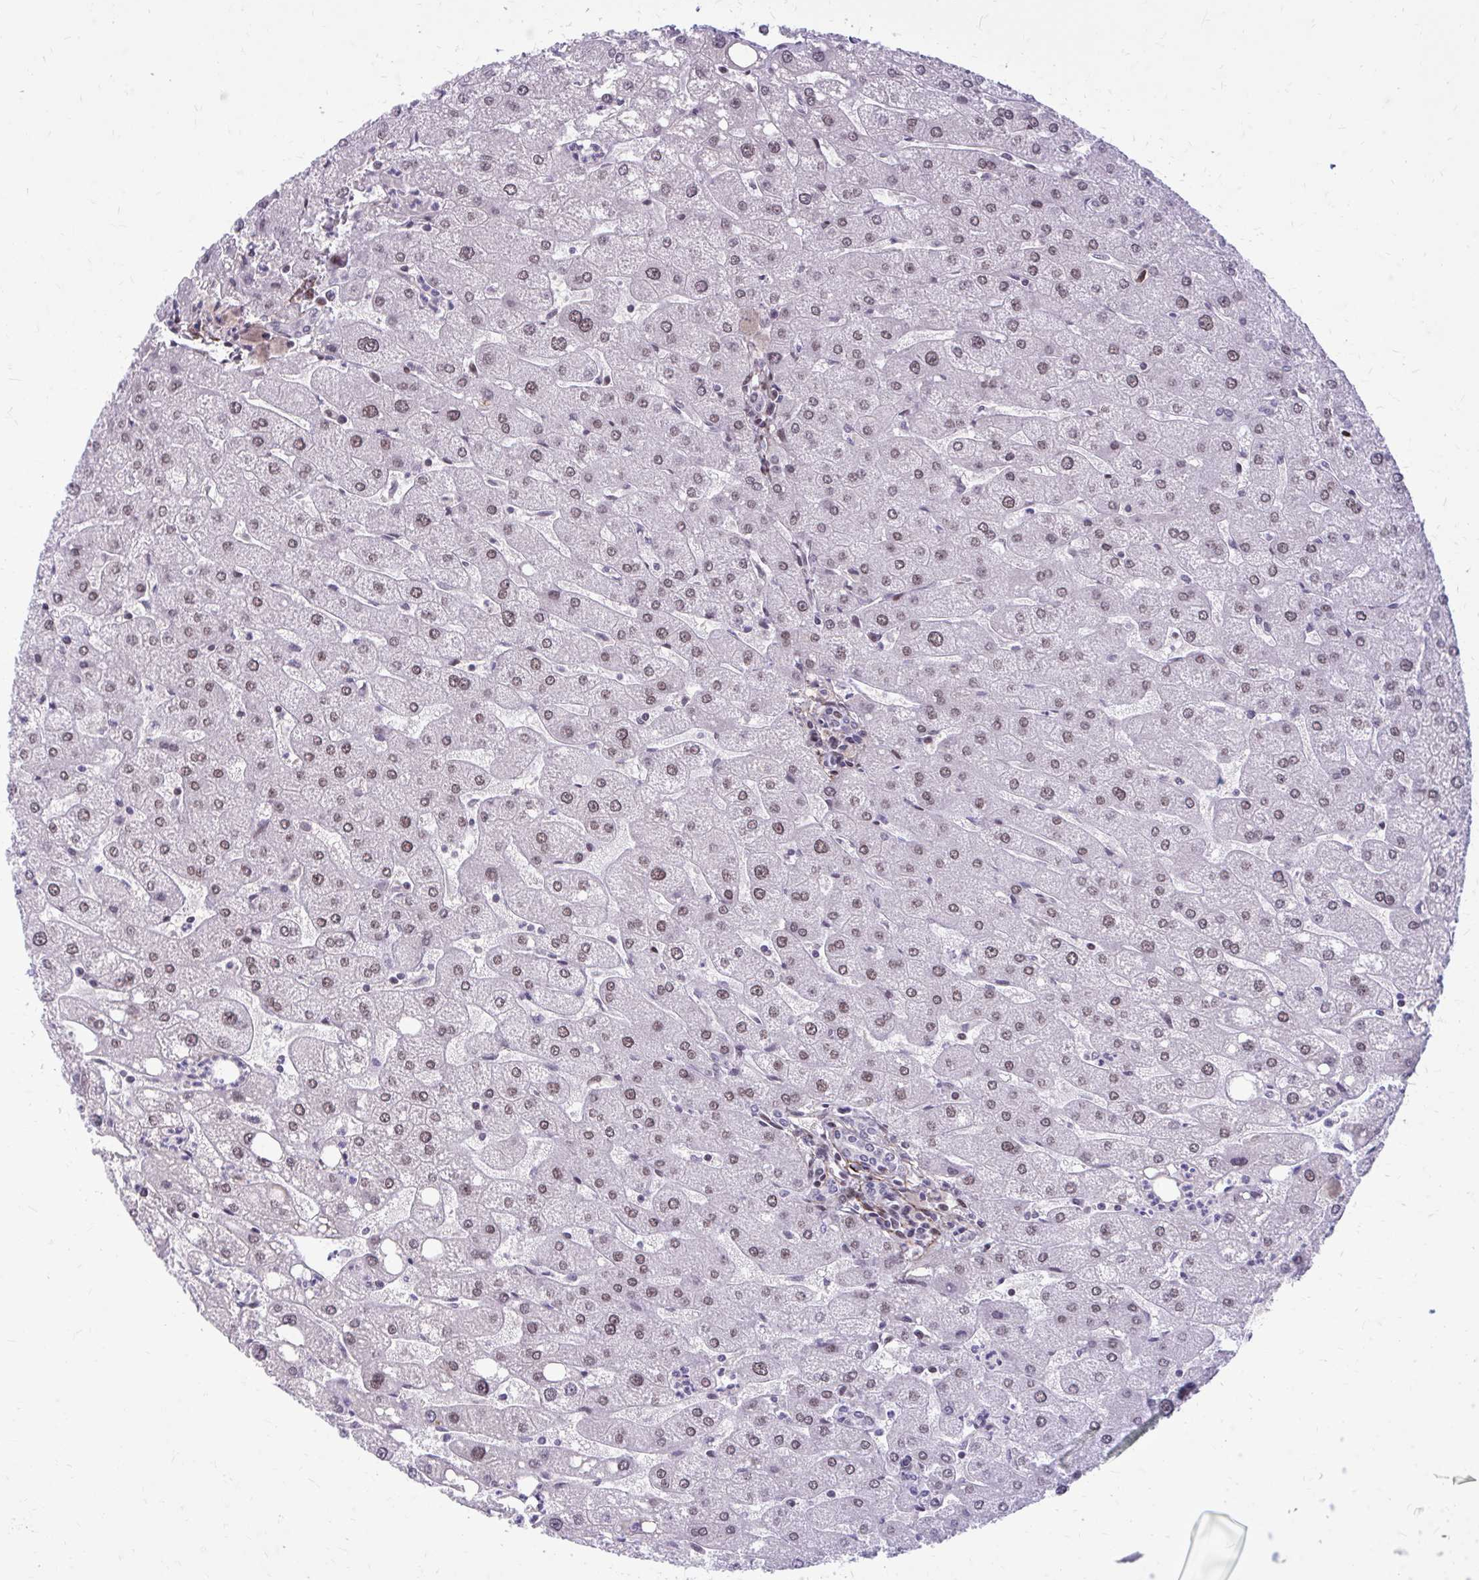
{"staining": {"intensity": "weak", "quantity": "<25%", "location": "nuclear"}, "tissue": "liver", "cell_type": "Cholangiocytes", "image_type": "normal", "snomed": [{"axis": "morphology", "description": "Normal tissue, NOS"}, {"axis": "topography", "description": "Liver"}], "caption": "IHC histopathology image of normal human liver stained for a protein (brown), which demonstrates no staining in cholangiocytes.", "gene": "PSME4", "patient": {"sex": "male", "age": 67}}